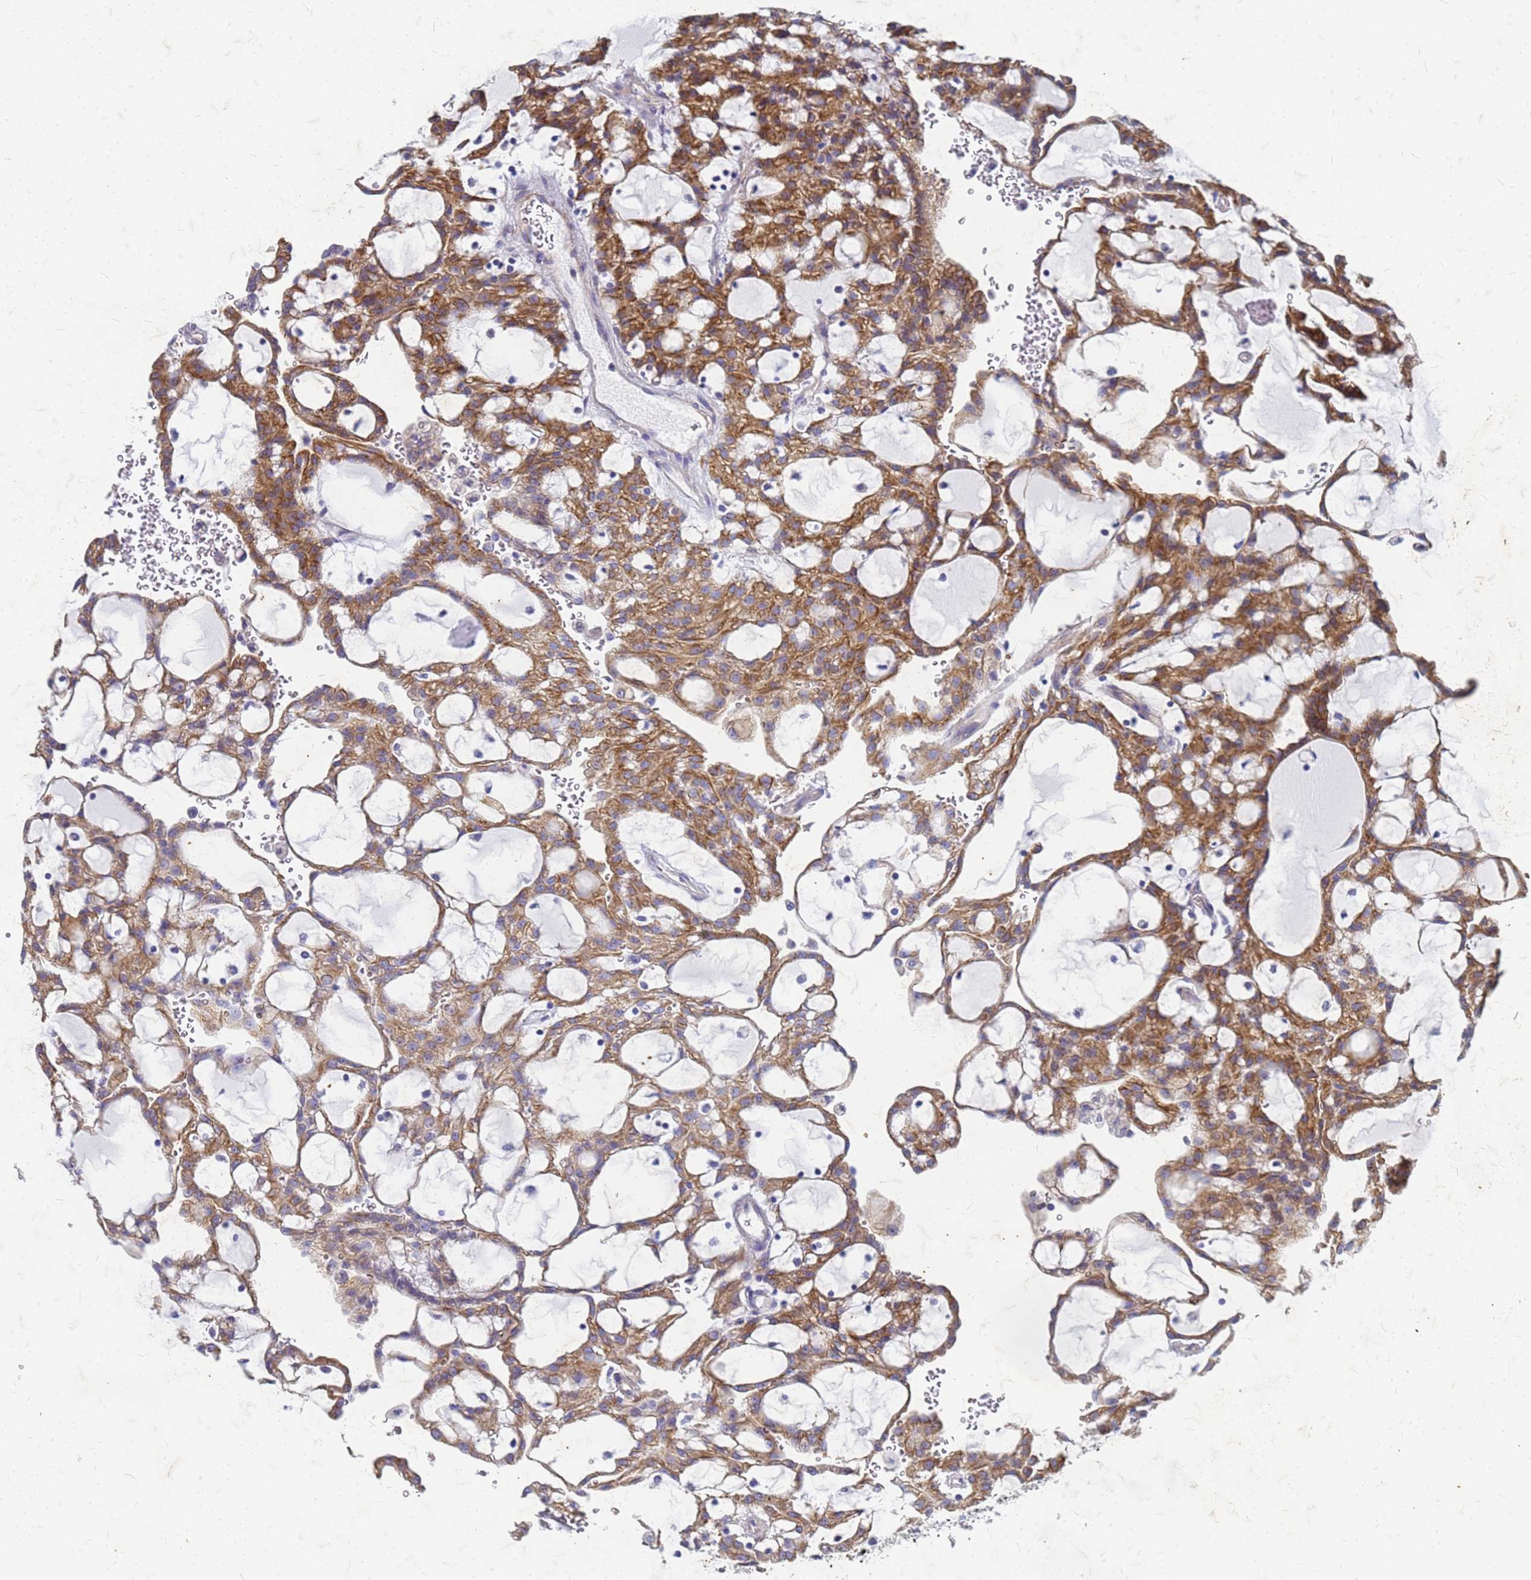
{"staining": {"intensity": "moderate", "quantity": ">75%", "location": "cytoplasmic/membranous"}, "tissue": "renal cancer", "cell_type": "Tumor cells", "image_type": "cancer", "snomed": [{"axis": "morphology", "description": "Adenocarcinoma, NOS"}, {"axis": "topography", "description": "Kidney"}], "caption": "Protein positivity by immunohistochemistry (IHC) displays moderate cytoplasmic/membranous staining in about >75% of tumor cells in adenocarcinoma (renal).", "gene": "TRIM64B", "patient": {"sex": "male", "age": 63}}